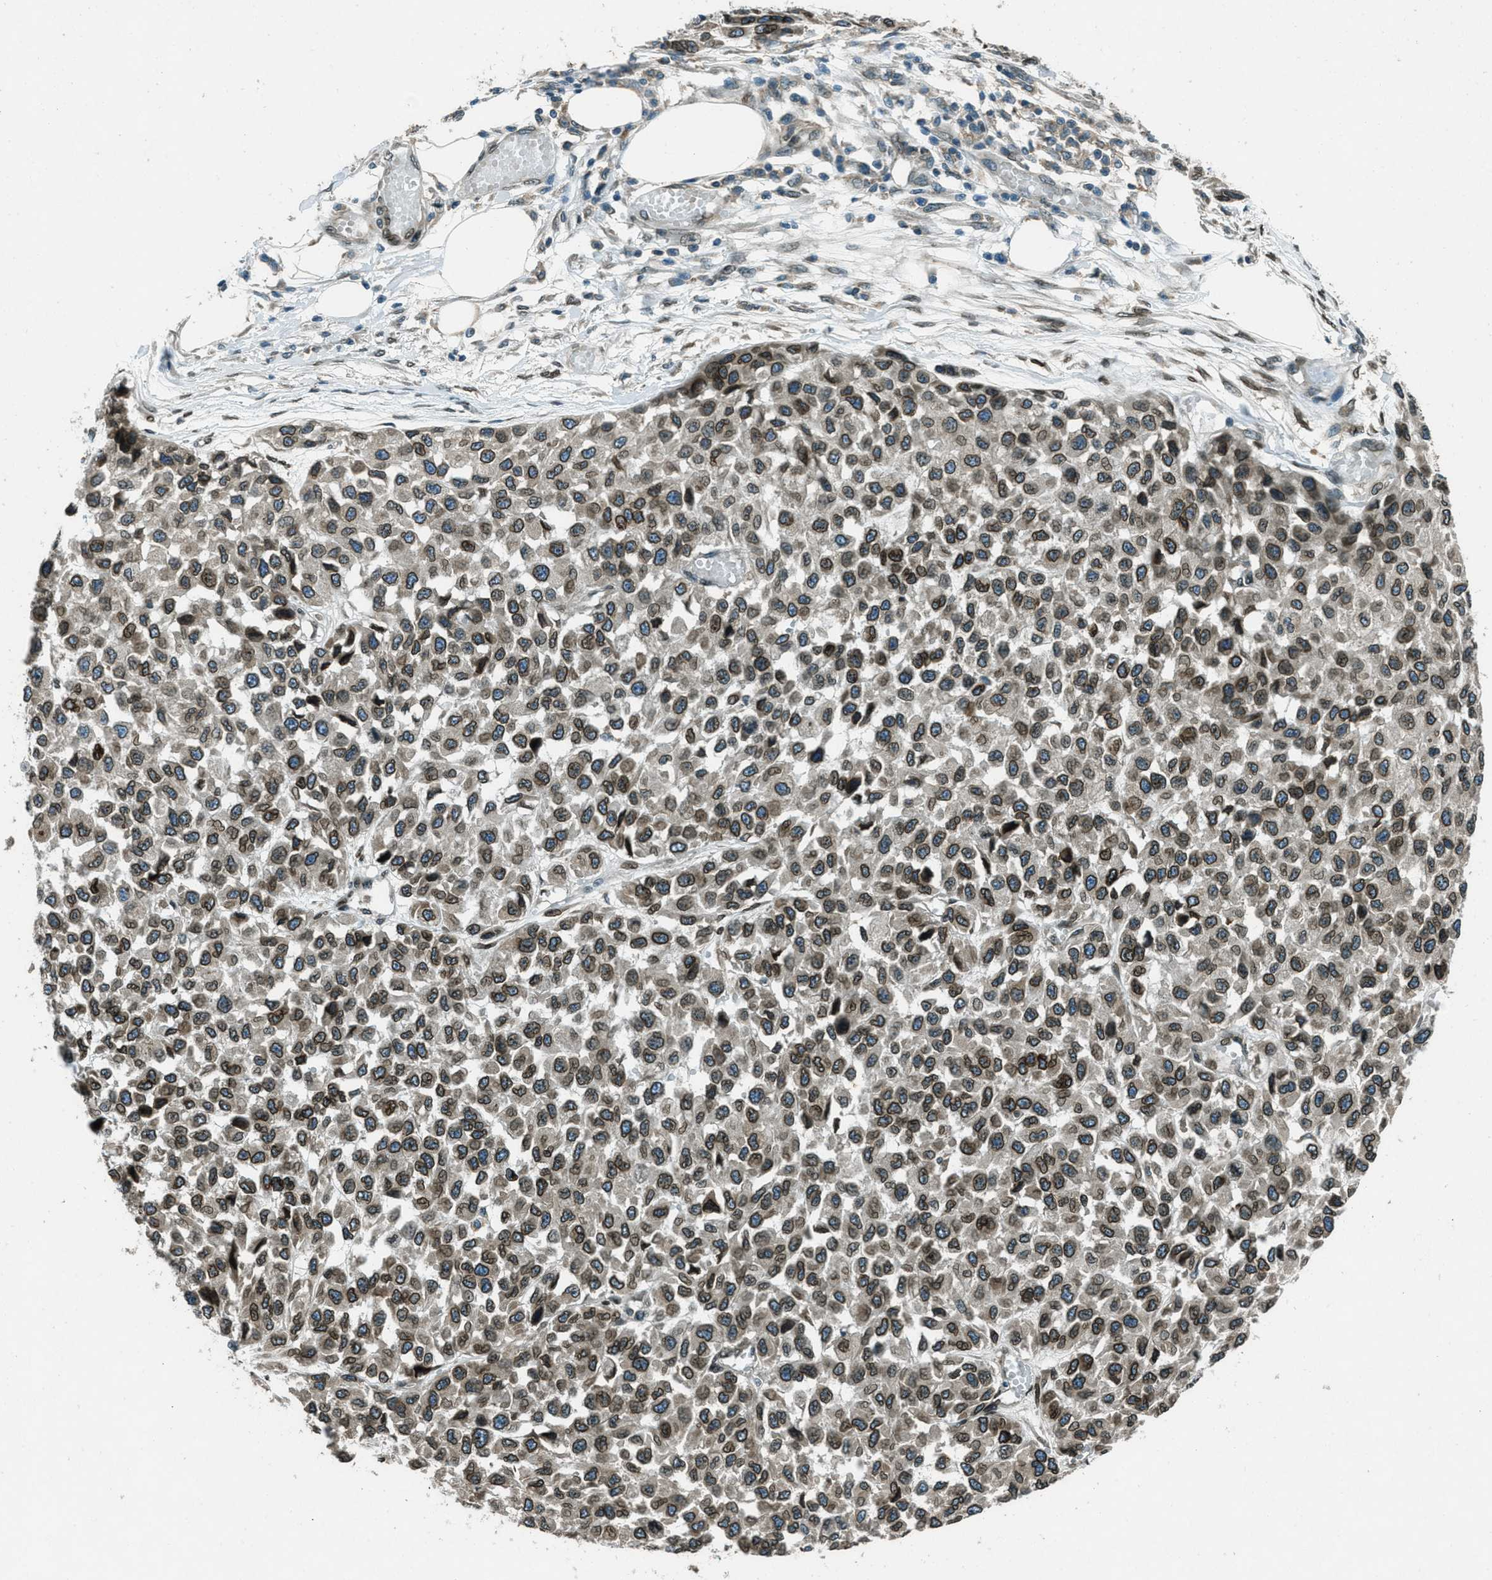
{"staining": {"intensity": "strong", "quantity": ">75%", "location": "cytoplasmic/membranous,nuclear"}, "tissue": "melanoma", "cell_type": "Tumor cells", "image_type": "cancer", "snomed": [{"axis": "morphology", "description": "Normal tissue, NOS"}, {"axis": "morphology", "description": "Malignant melanoma, NOS"}, {"axis": "topography", "description": "Skin"}], "caption": "Malignant melanoma stained with DAB (3,3'-diaminobenzidine) immunohistochemistry (IHC) reveals high levels of strong cytoplasmic/membranous and nuclear staining in approximately >75% of tumor cells.", "gene": "LEMD2", "patient": {"sex": "male", "age": 62}}